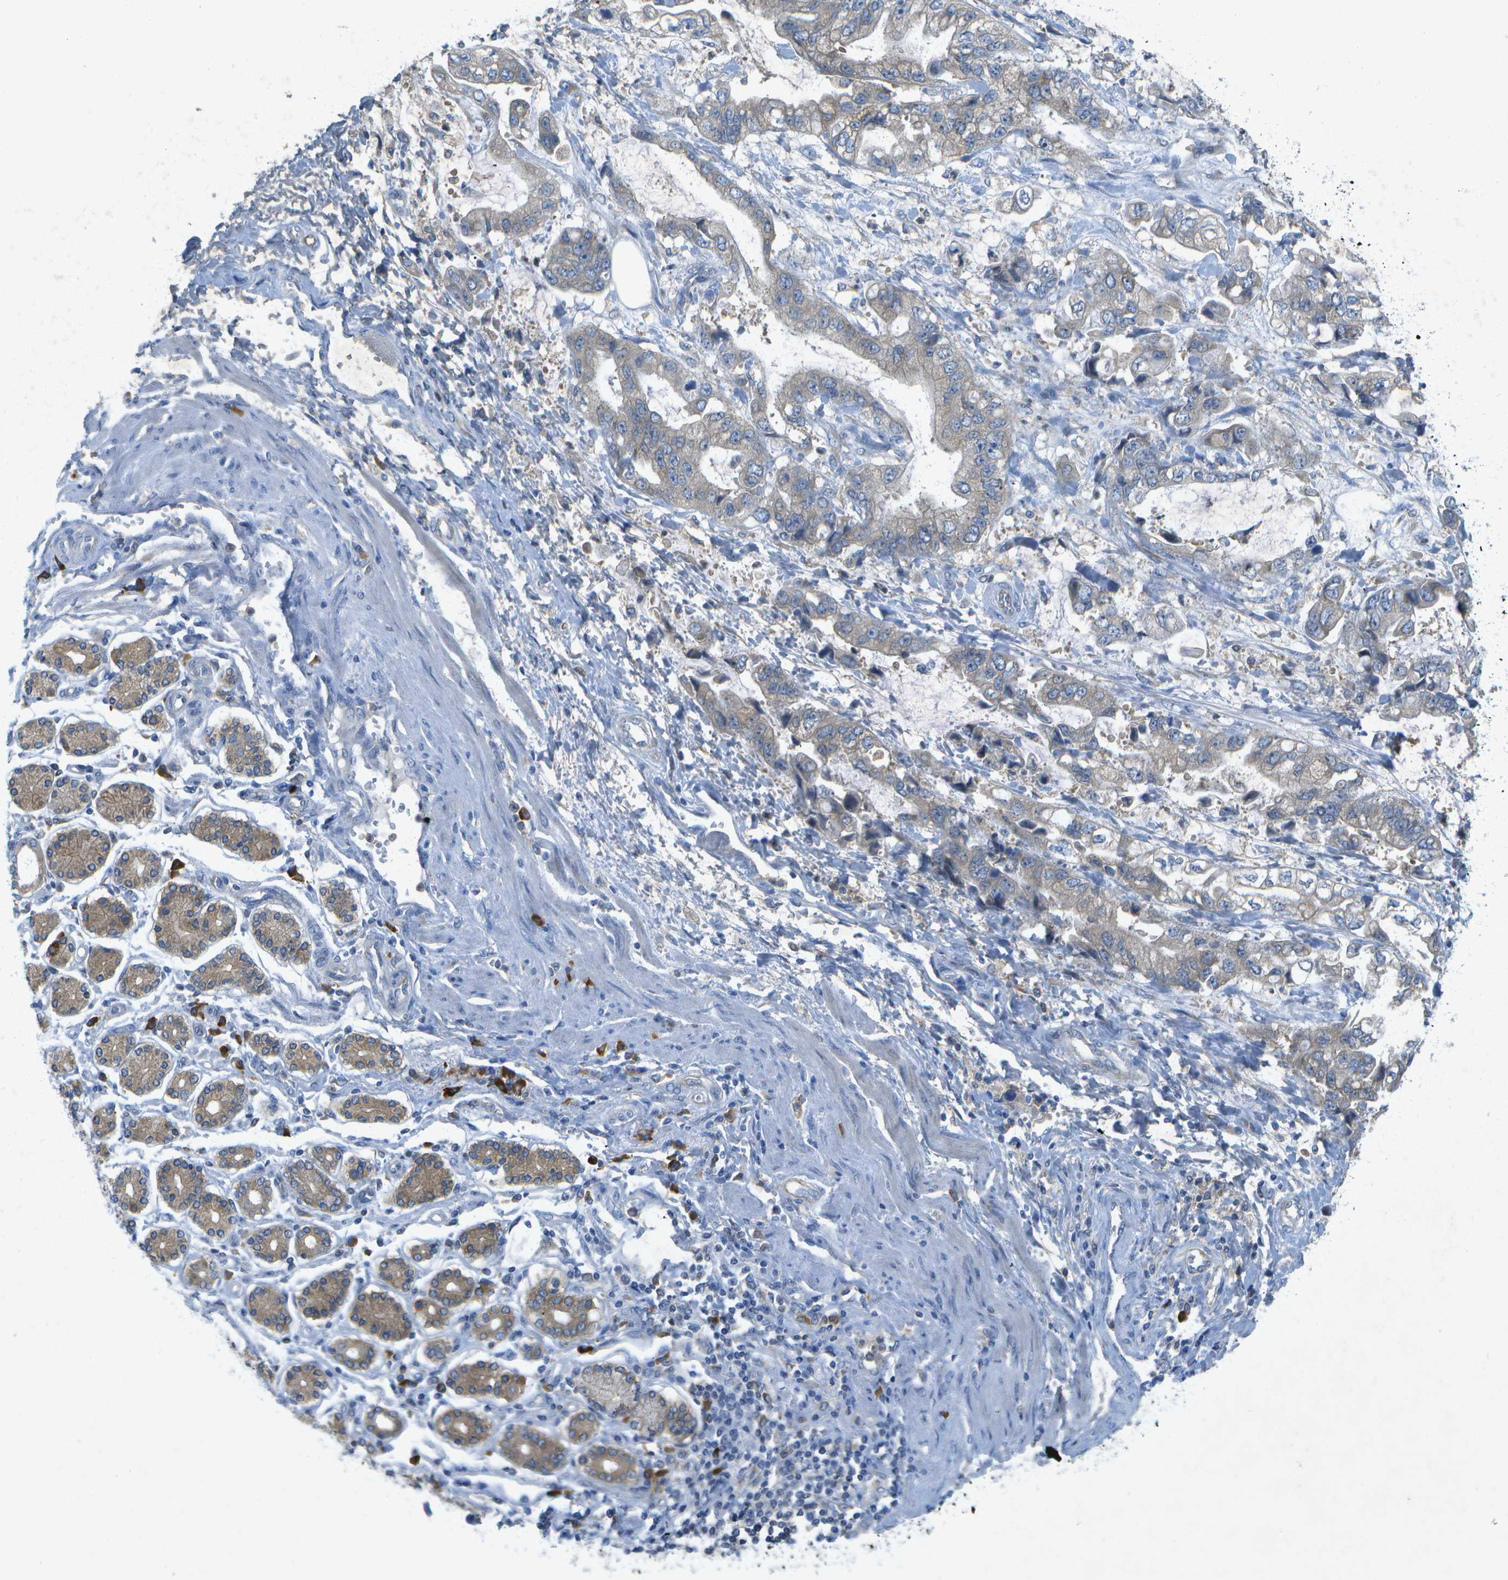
{"staining": {"intensity": "weak", "quantity": ">75%", "location": "cytoplasmic/membranous"}, "tissue": "stomach cancer", "cell_type": "Tumor cells", "image_type": "cancer", "snomed": [{"axis": "morphology", "description": "Normal tissue, NOS"}, {"axis": "morphology", "description": "Adenocarcinoma, NOS"}, {"axis": "topography", "description": "Stomach"}], "caption": "Immunohistochemical staining of stomach cancer shows weak cytoplasmic/membranous protein expression in about >75% of tumor cells.", "gene": "WNK2", "patient": {"sex": "male", "age": 62}}